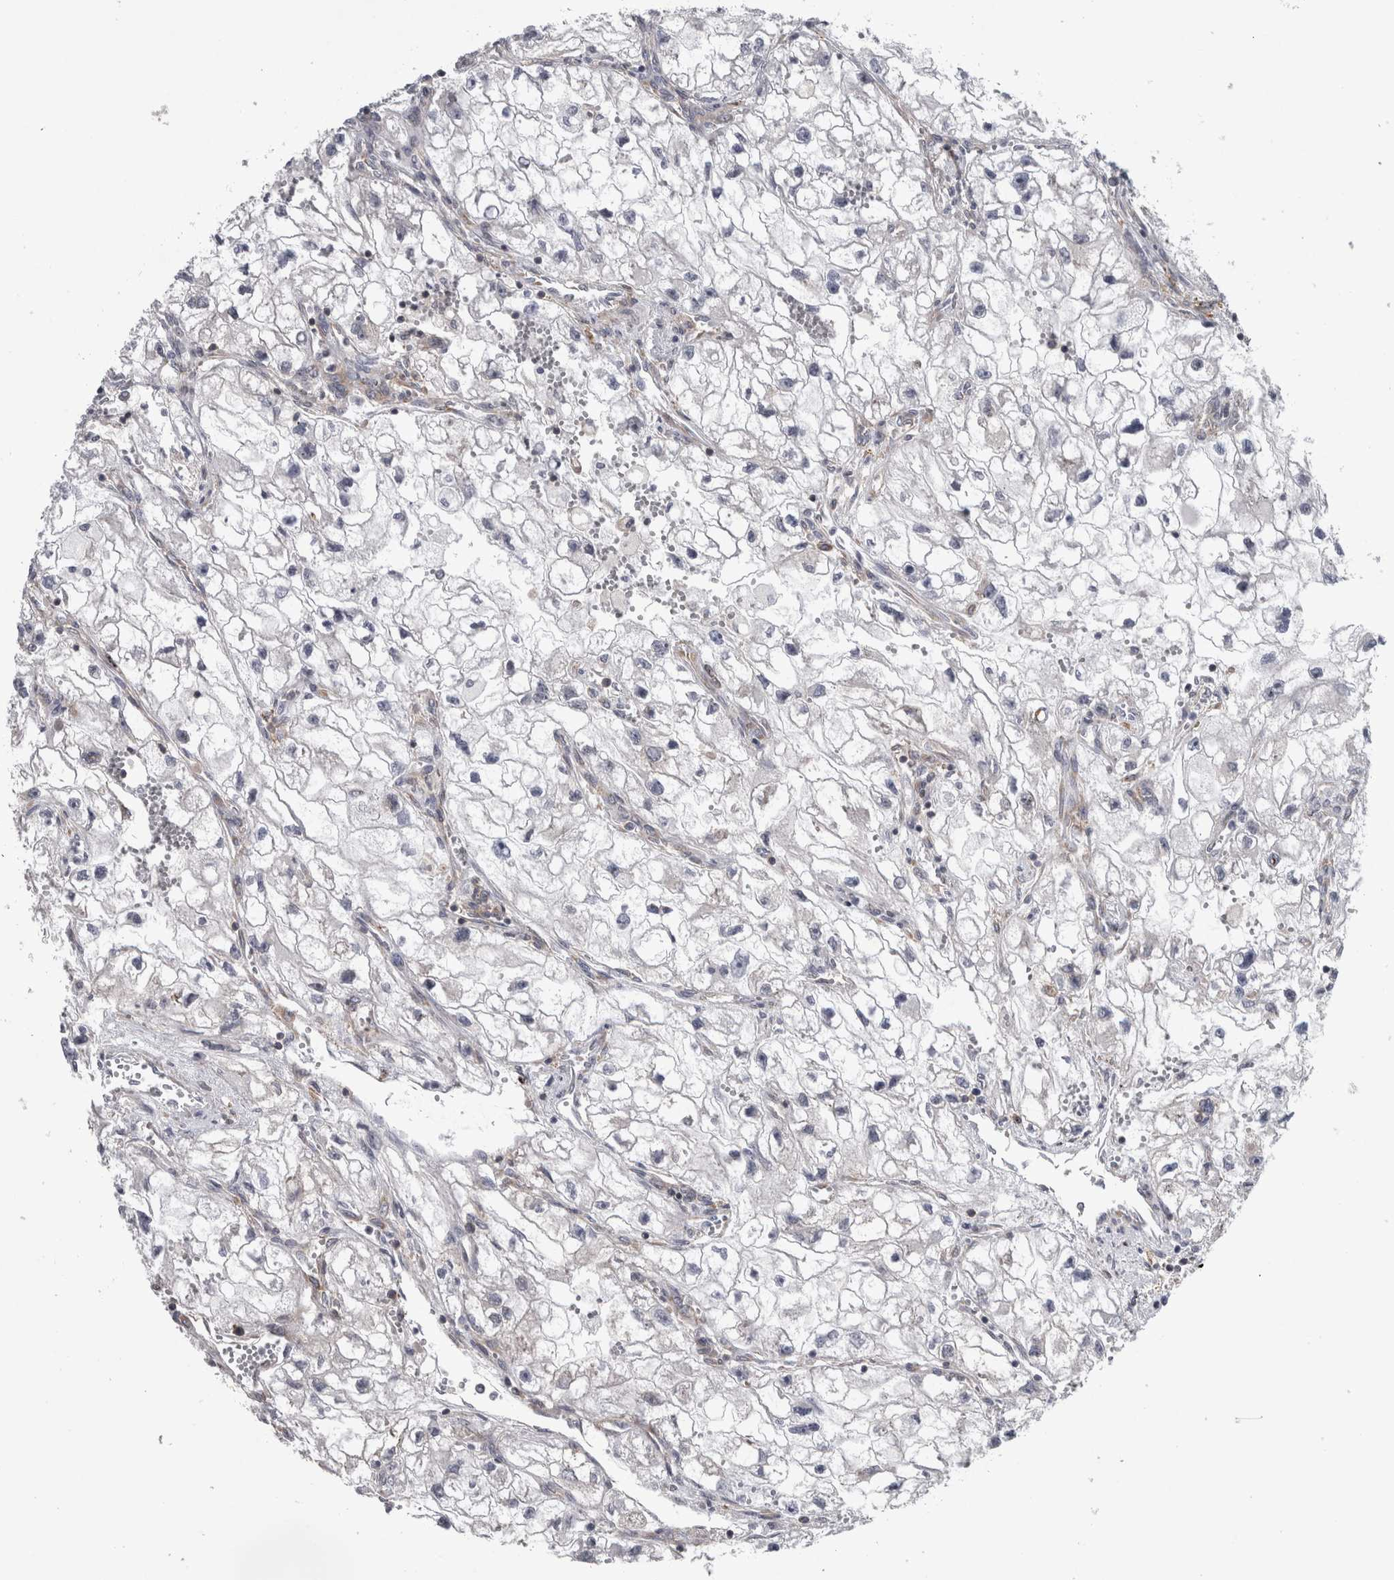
{"staining": {"intensity": "negative", "quantity": "none", "location": "none"}, "tissue": "renal cancer", "cell_type": "Tumor cells", "image_type": "cancer", "snomed": [{"axis": "morphology", "description": "Adenocarcinoma, NOS"}, {"axis": "topography", "description": "Kidney"}], "caption": "Tumor cells are negative for brown protein staining in adenocarcinoma (renal). The staining was performed using DAB (3,3'-diaminobenzidine) to visualize the protein expression in brown, while the nuclei were stained in blue with hematoxylin (Magnification: 20x).", "gene": "PRRC2C", "patient": {"sex": "female", "age": 70}}